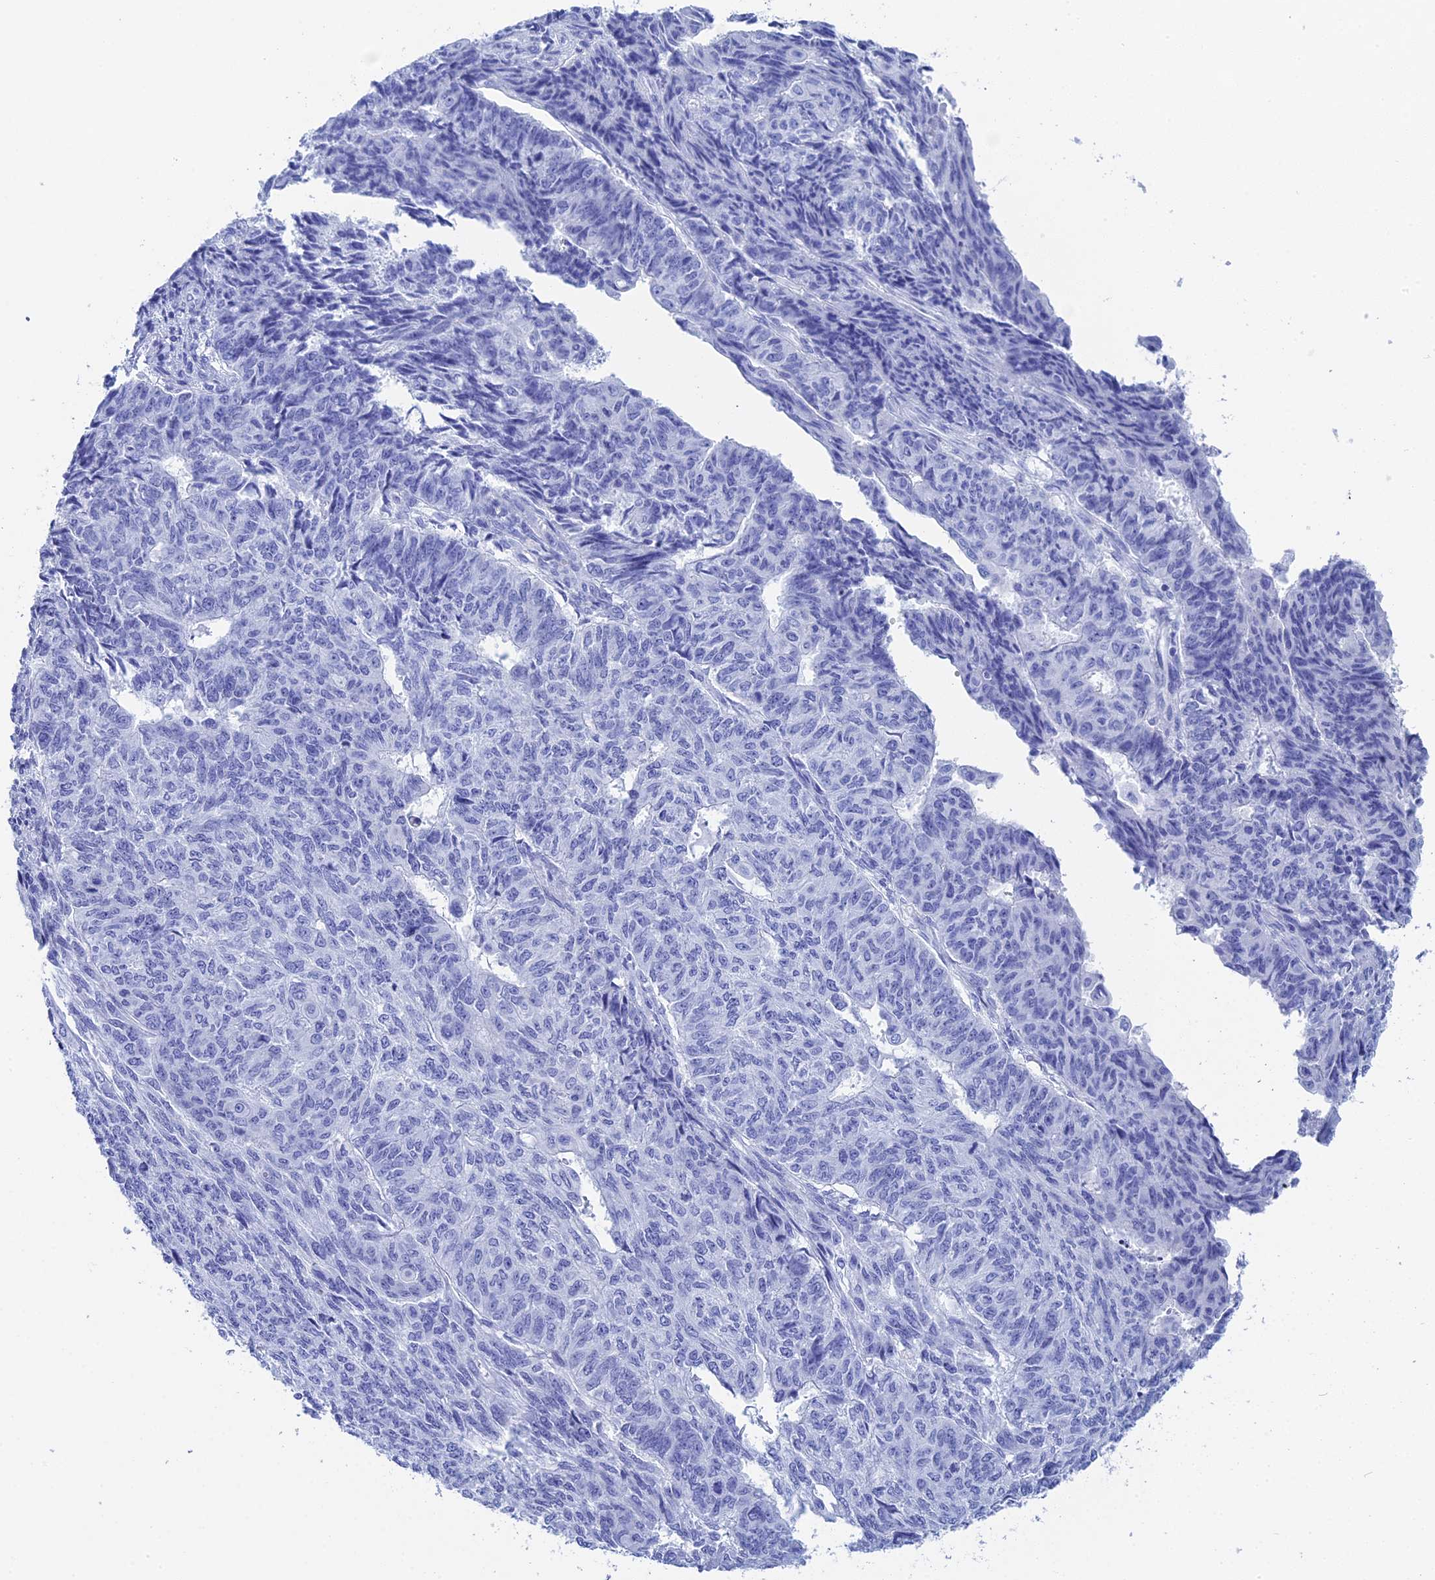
{"staining": {"intensity": "negative", "quantity": "none", "location": "none"}, "tissue": "endometrial cancer", "cell_type": "Tumor cells", "image_type": "cancer", "snomed": [{"axis": "morphology", "description": "Adenocarcinoma, NOS"}, {"axis": "topography", "description": "Endometrium"}], "caption": "An immunohistochemistry image of endometrial cancer (adenocarcinoma) is shown. There is no staining in tumor cells of endometrial cancer (adenocarcinoma). Brightfield microscopy of IHC stained with DAB (brown) and hematoxylin (blue), captured at high magnification.", "gene": "TEX101", "patient": {"sex": "female", "age": 32}}